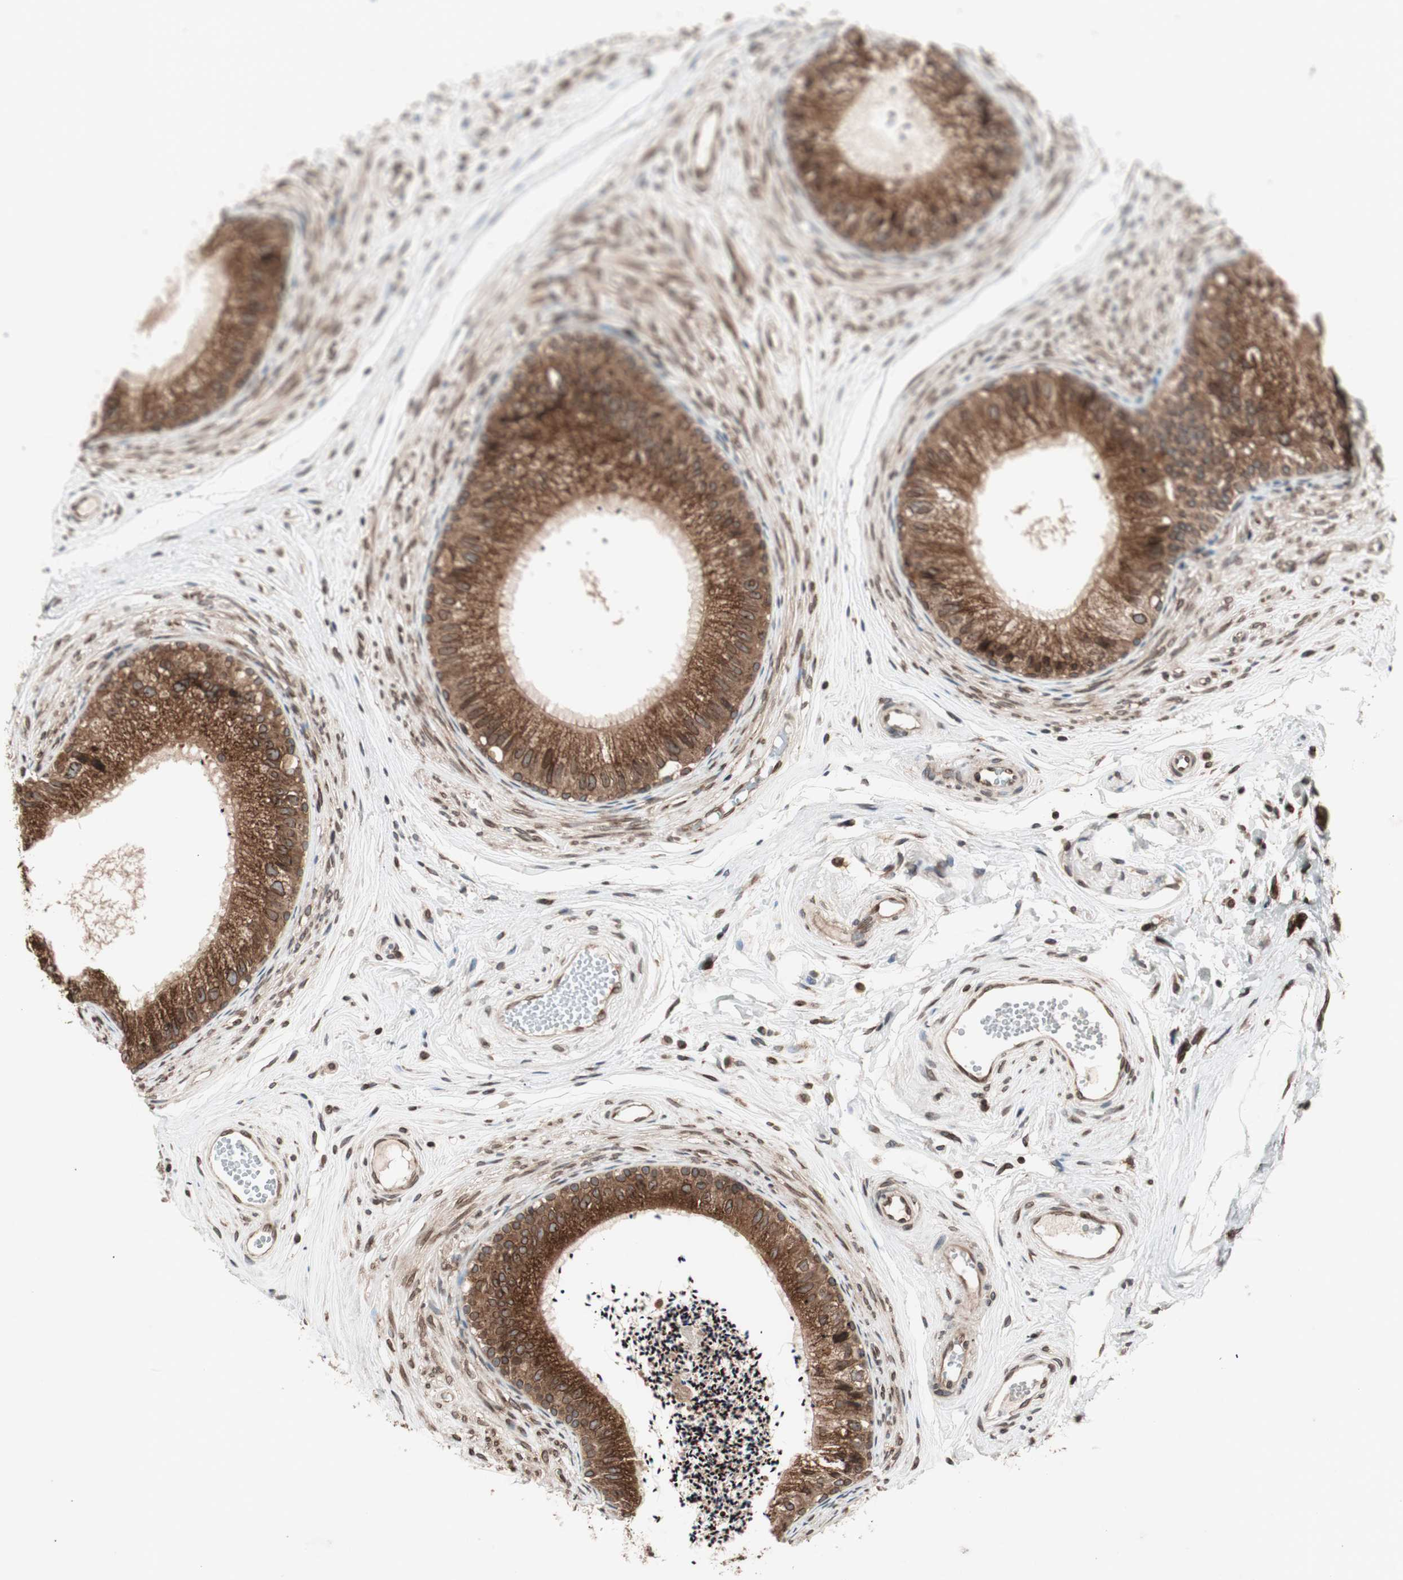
{"staining": {"intensity": "strong", "quantity": ">75%", "location": "cytoplasmic/membranous,nuclear"}, "tissue": "epididymis", "cell_type": "Glandular cells", "image_type": "normal", "snomed": [{"axis": "morphology", "description": "Normal tissue, NOS"}, {"axis": "topography", "description": "Epididymis"}], "caption": "The image displays immunohistochemical staining of normal epididymis. There is strong cytoplasmic/membranous,nuclear positivity is seen in approximately >75% of glandular cells. (IHC, brightfield microscopy, high magnification).", "gene": "NUP62", "patient": {"sex": "male", "age": 56}}